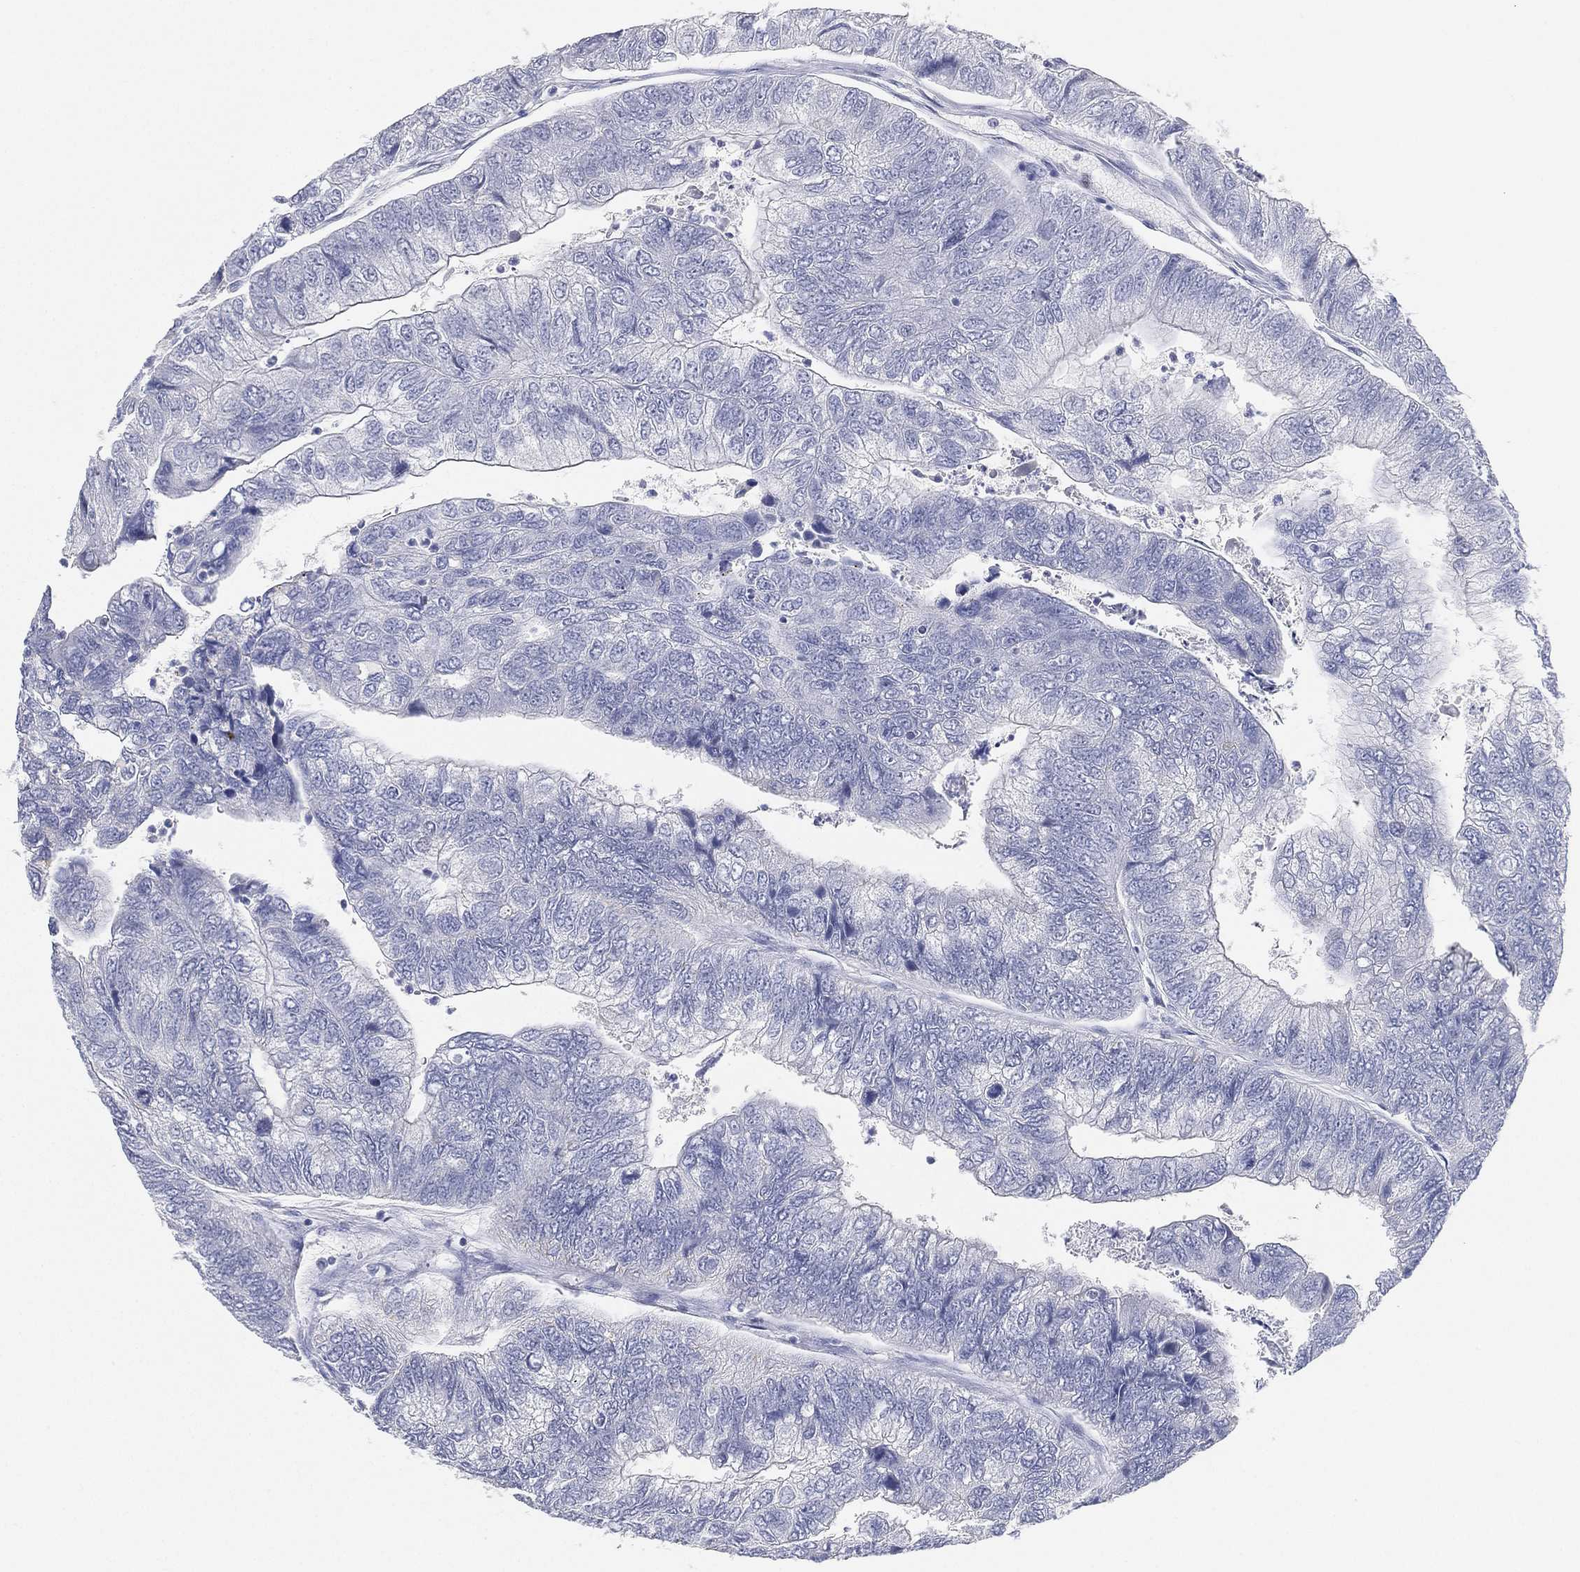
{"staining": {"intensity": "negative", "quantity": "none", "location": "none"}, "tissue": "colorectal cancer", "cell_type": "Tumor cells", "image_type": "cancer", "snomed": [{"axis": "morphology", "description": "Adenocarcinoma, NOS"}, {"axis": "topography", "description": "Colon"}], "caption": "This histopathology image is of colorectal adenocarcinoma stained with immunohistochemistry to label a protein in brown with the nuclei are counter-stained blue. There is no staining in tumor cells. The staining was performed using DAB (3,3'-diaminobenzidine) to visualize the protein expression in brown, while the nuclei were stained in blue with hematoxylin (Magnification: 20x).", "gene": "FAM187B", "patient": {"sex": "female", "age": 67}}